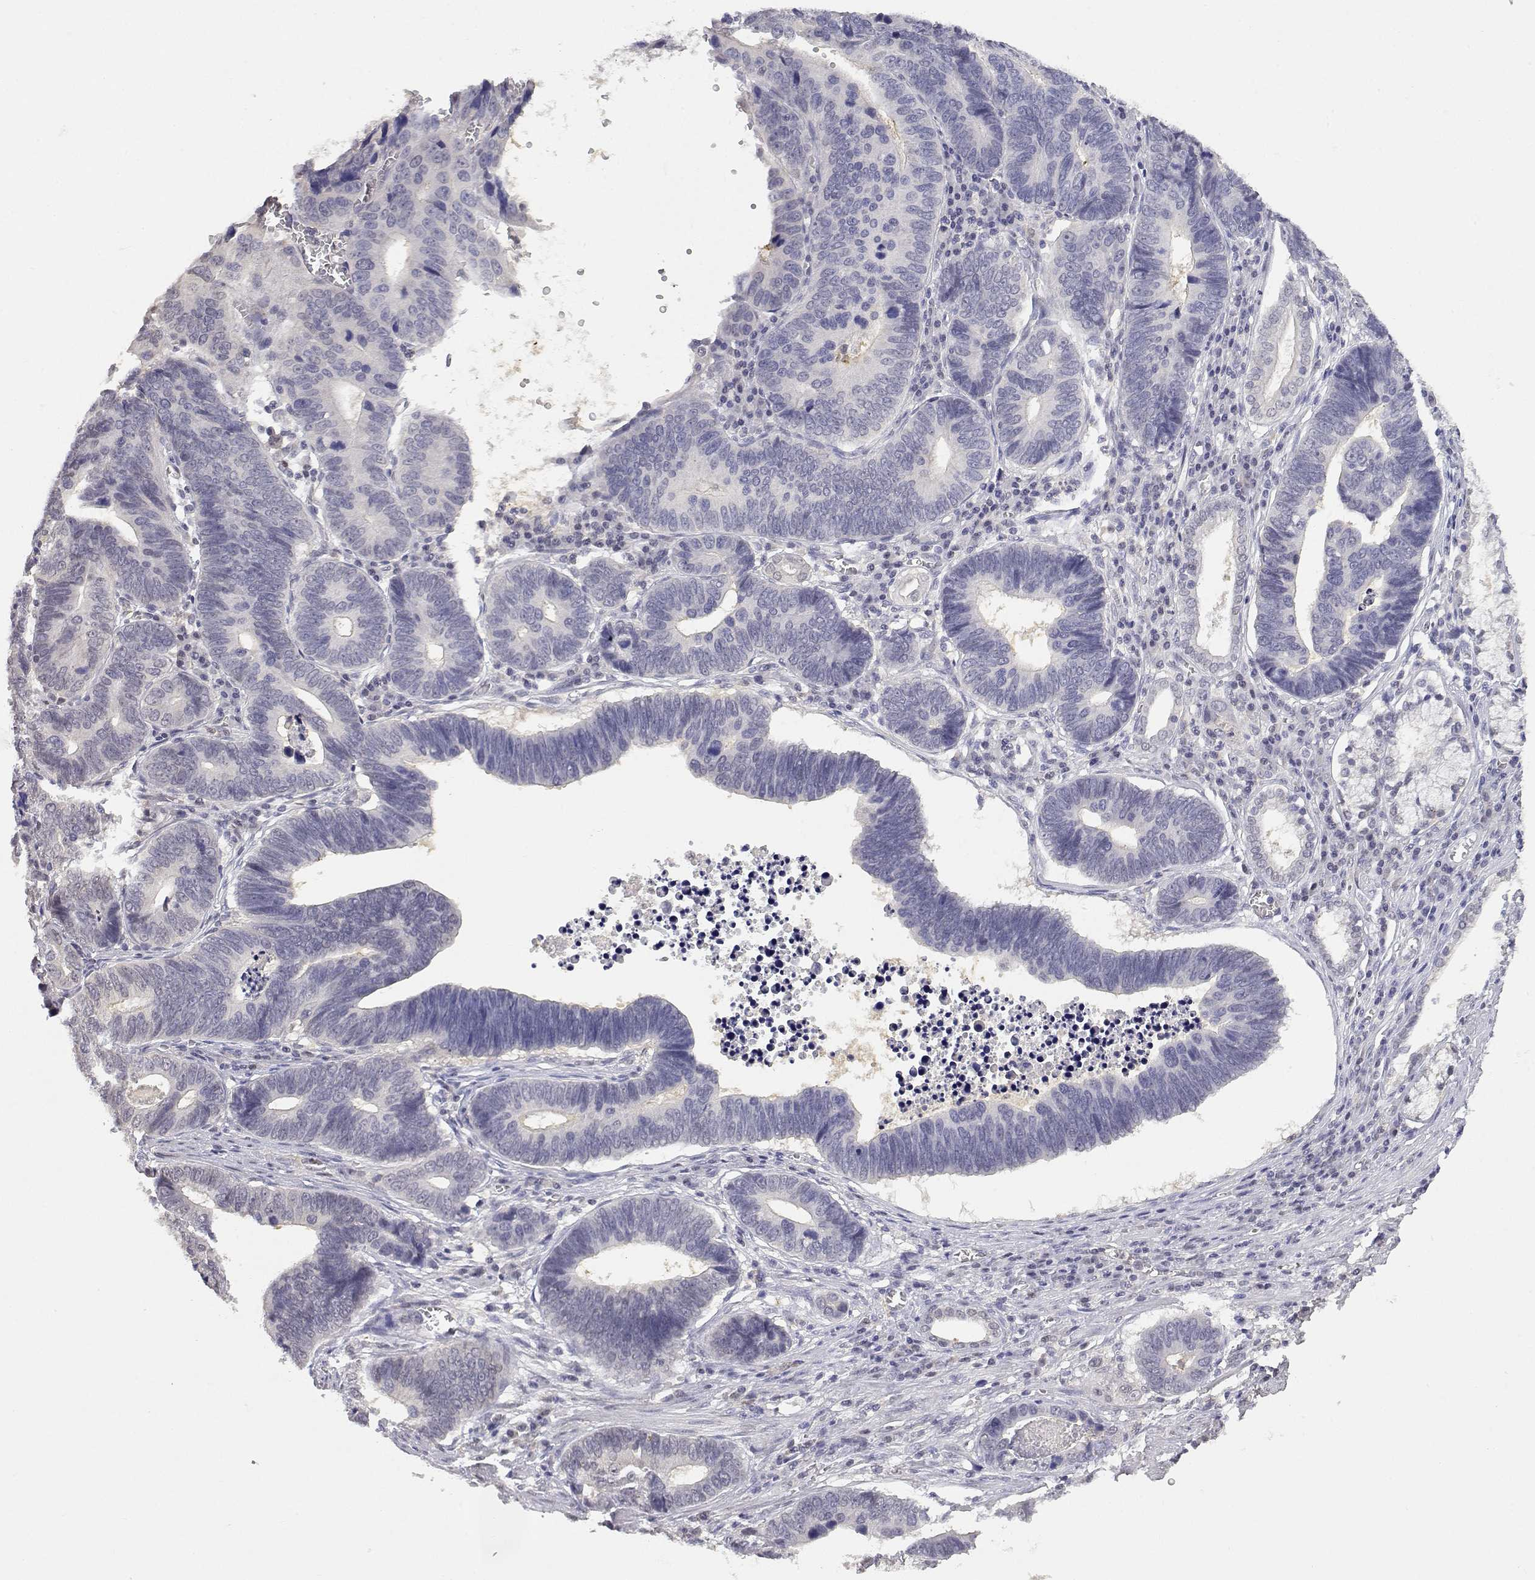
{"staining": {"intensity": "negative", "quantity": "none", "location": "none"}, "tissue": "stomach cancer", "cell_type": "Tumor cells", "image_type": "cancer", "snomed": [{"axis": "morphology", "description": "Adenocarcinoma, NOS"}, {"axis": "topography", "description": "Stomach"}], "caption": "This is an immunohistochemistry (IHC) histopathology image of human stomach adenocarcinoma. There is no positivity in tumor cells.", "gene": "ADA", "patient": {"sex": "male", "age": 84}}